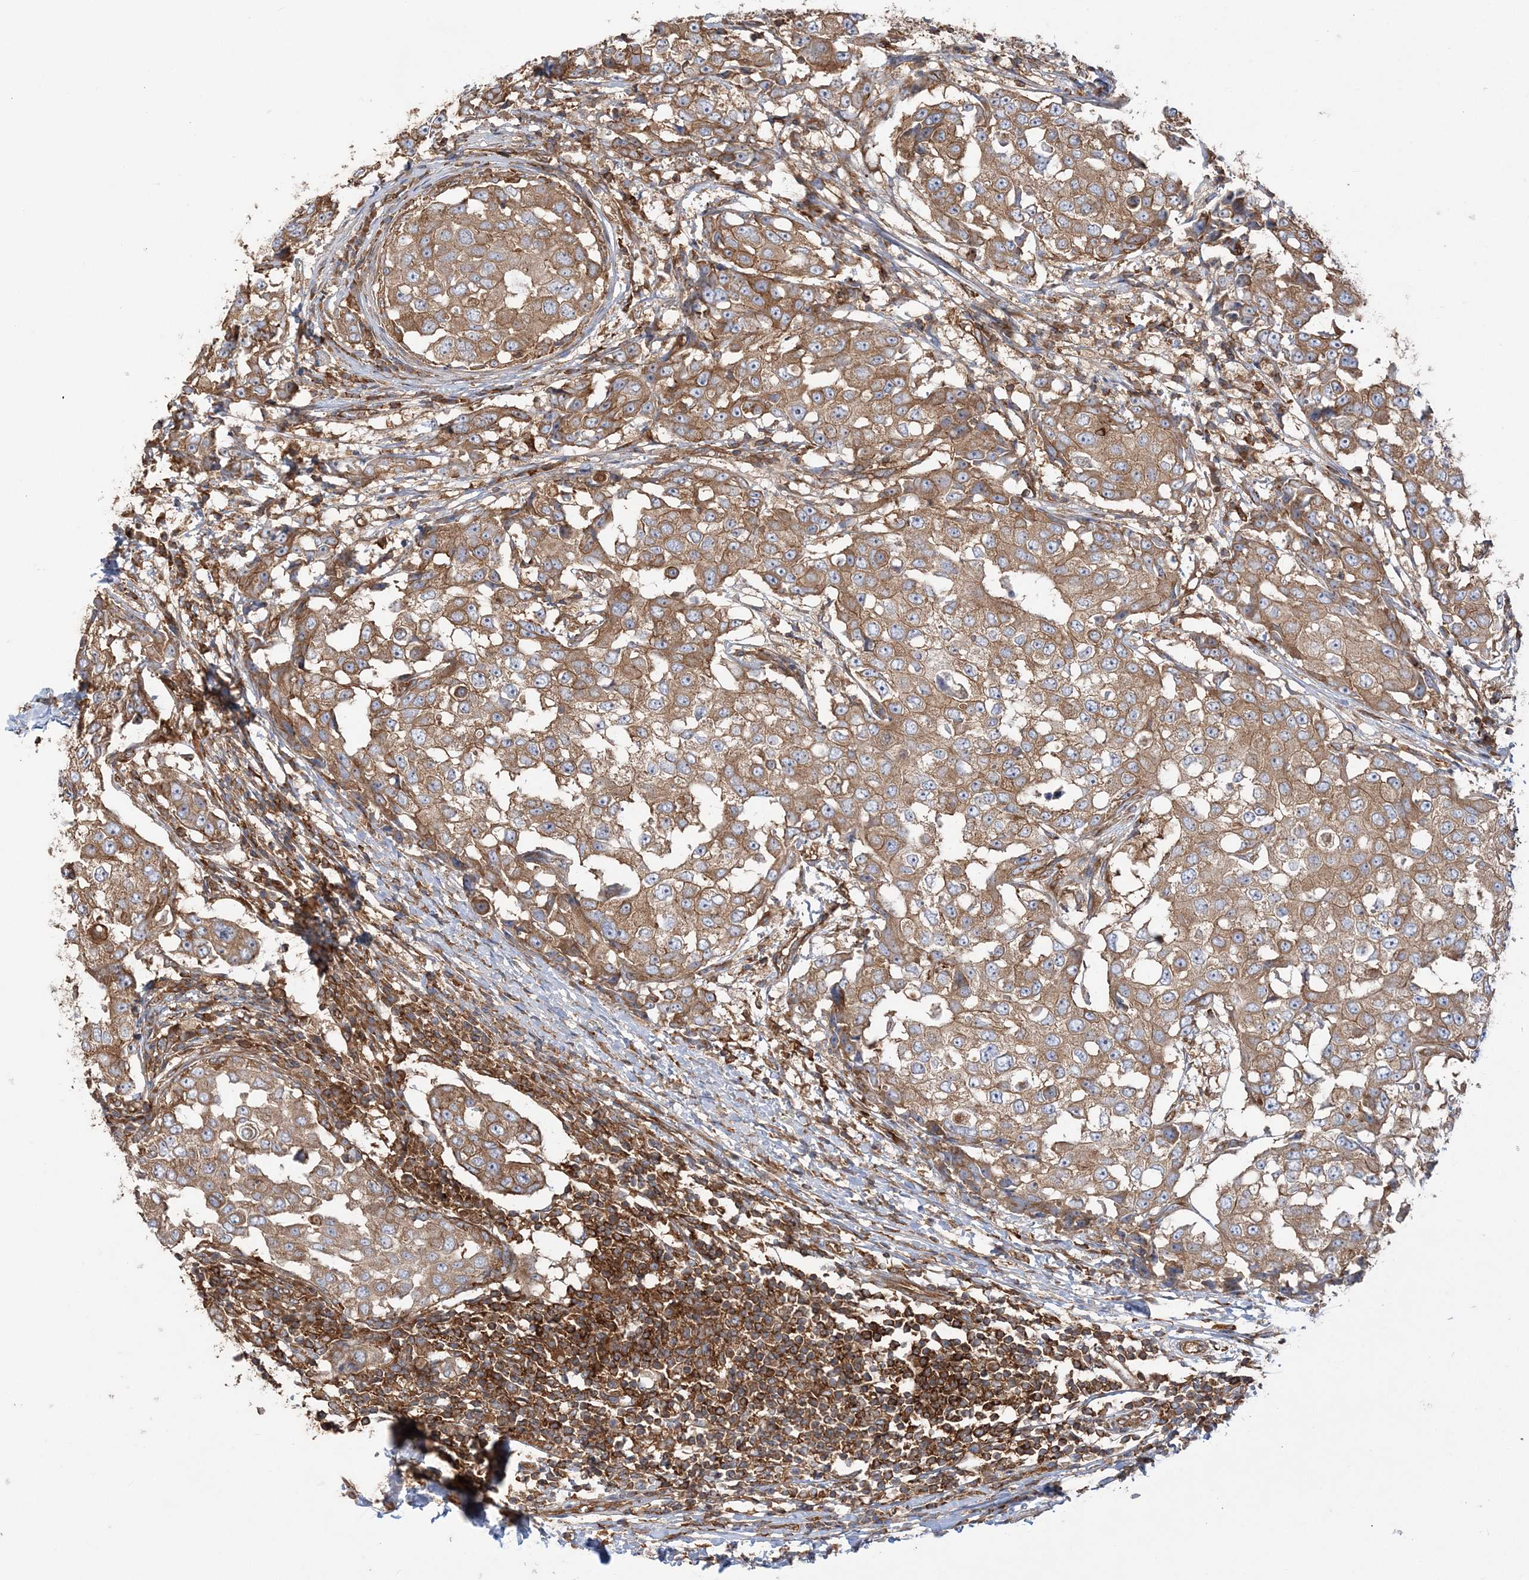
{"staining": {"intensity": "weak", "quantity": ">75%", "location": "cytoplasmic/membranous"}, "tissue": "breast cancer", "cell_type": "Tumor cells", "image_type": "cancer", "snomed": [{"axis": "morphology", "description": "Duct carcinoma"}, {"axis": "topography", "description": "Breast"}], "caption": "Breast cancer stained with DAB (3,3'-diaminobenzidine) immunohistochemistry reveals low levels of weak cytoplasmic/membranous staining in approximately >75% of tumor cells.", "gene": "TBC1D5", "patient": {"sex": "female", "age": 27}}